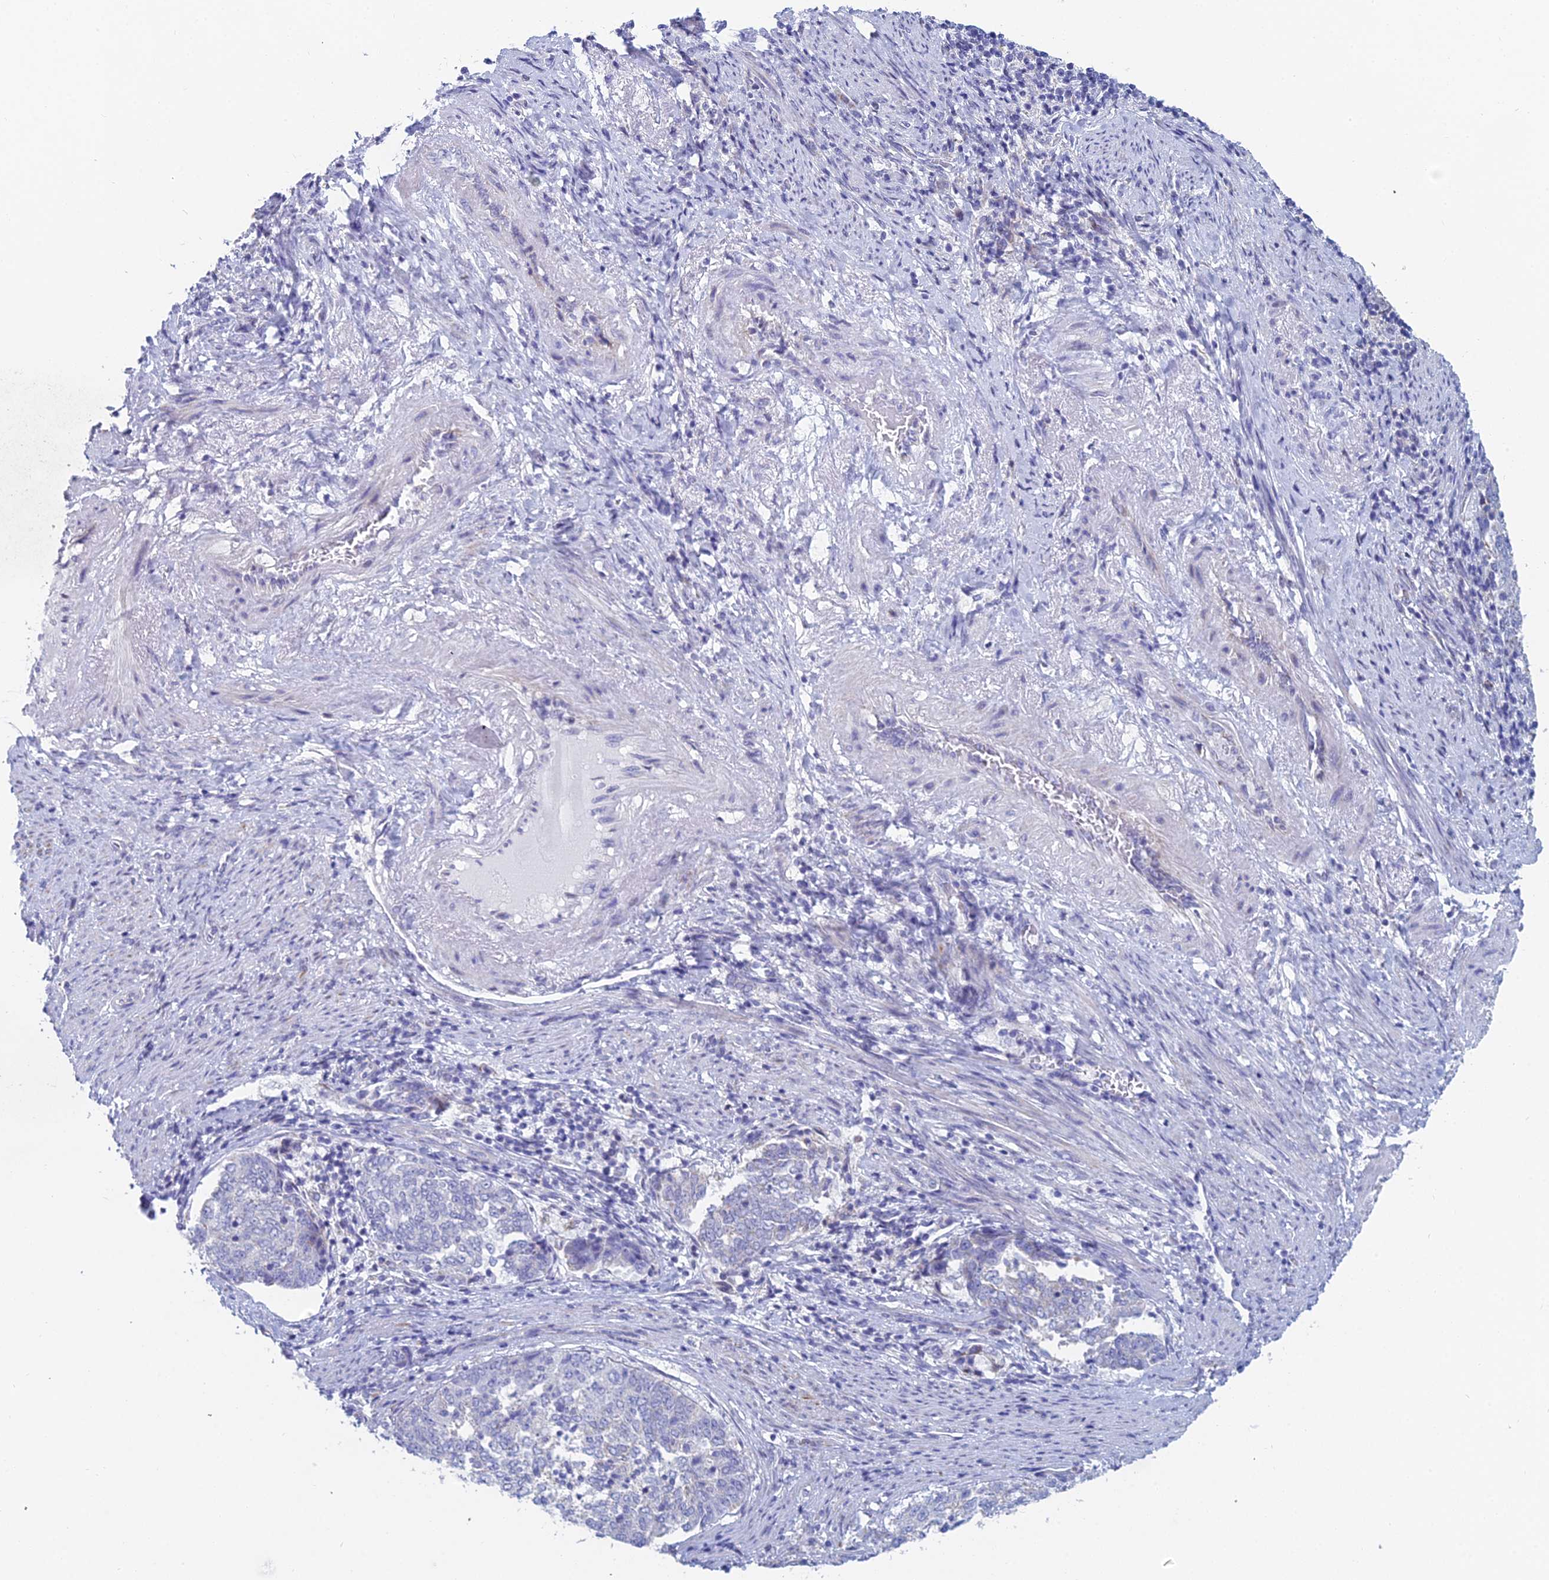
{"staining": {"intensity": "negative", "quantity": "none", "location": "none"}, "tissue": "endometrial cancer", "cell_type": "Tumor cells", "image_type": "cancer", "snomed": [{"axis": "morphology", "description": "Adenocarcinoma, NOS"}, {"axis": "topography", "description": "Endometrium"}], "caption": "Tumor cells show no significant protein staining in endometrial cancer.", "gene": "ACSM1", "patient": {"sex": "female", "age": 80}}